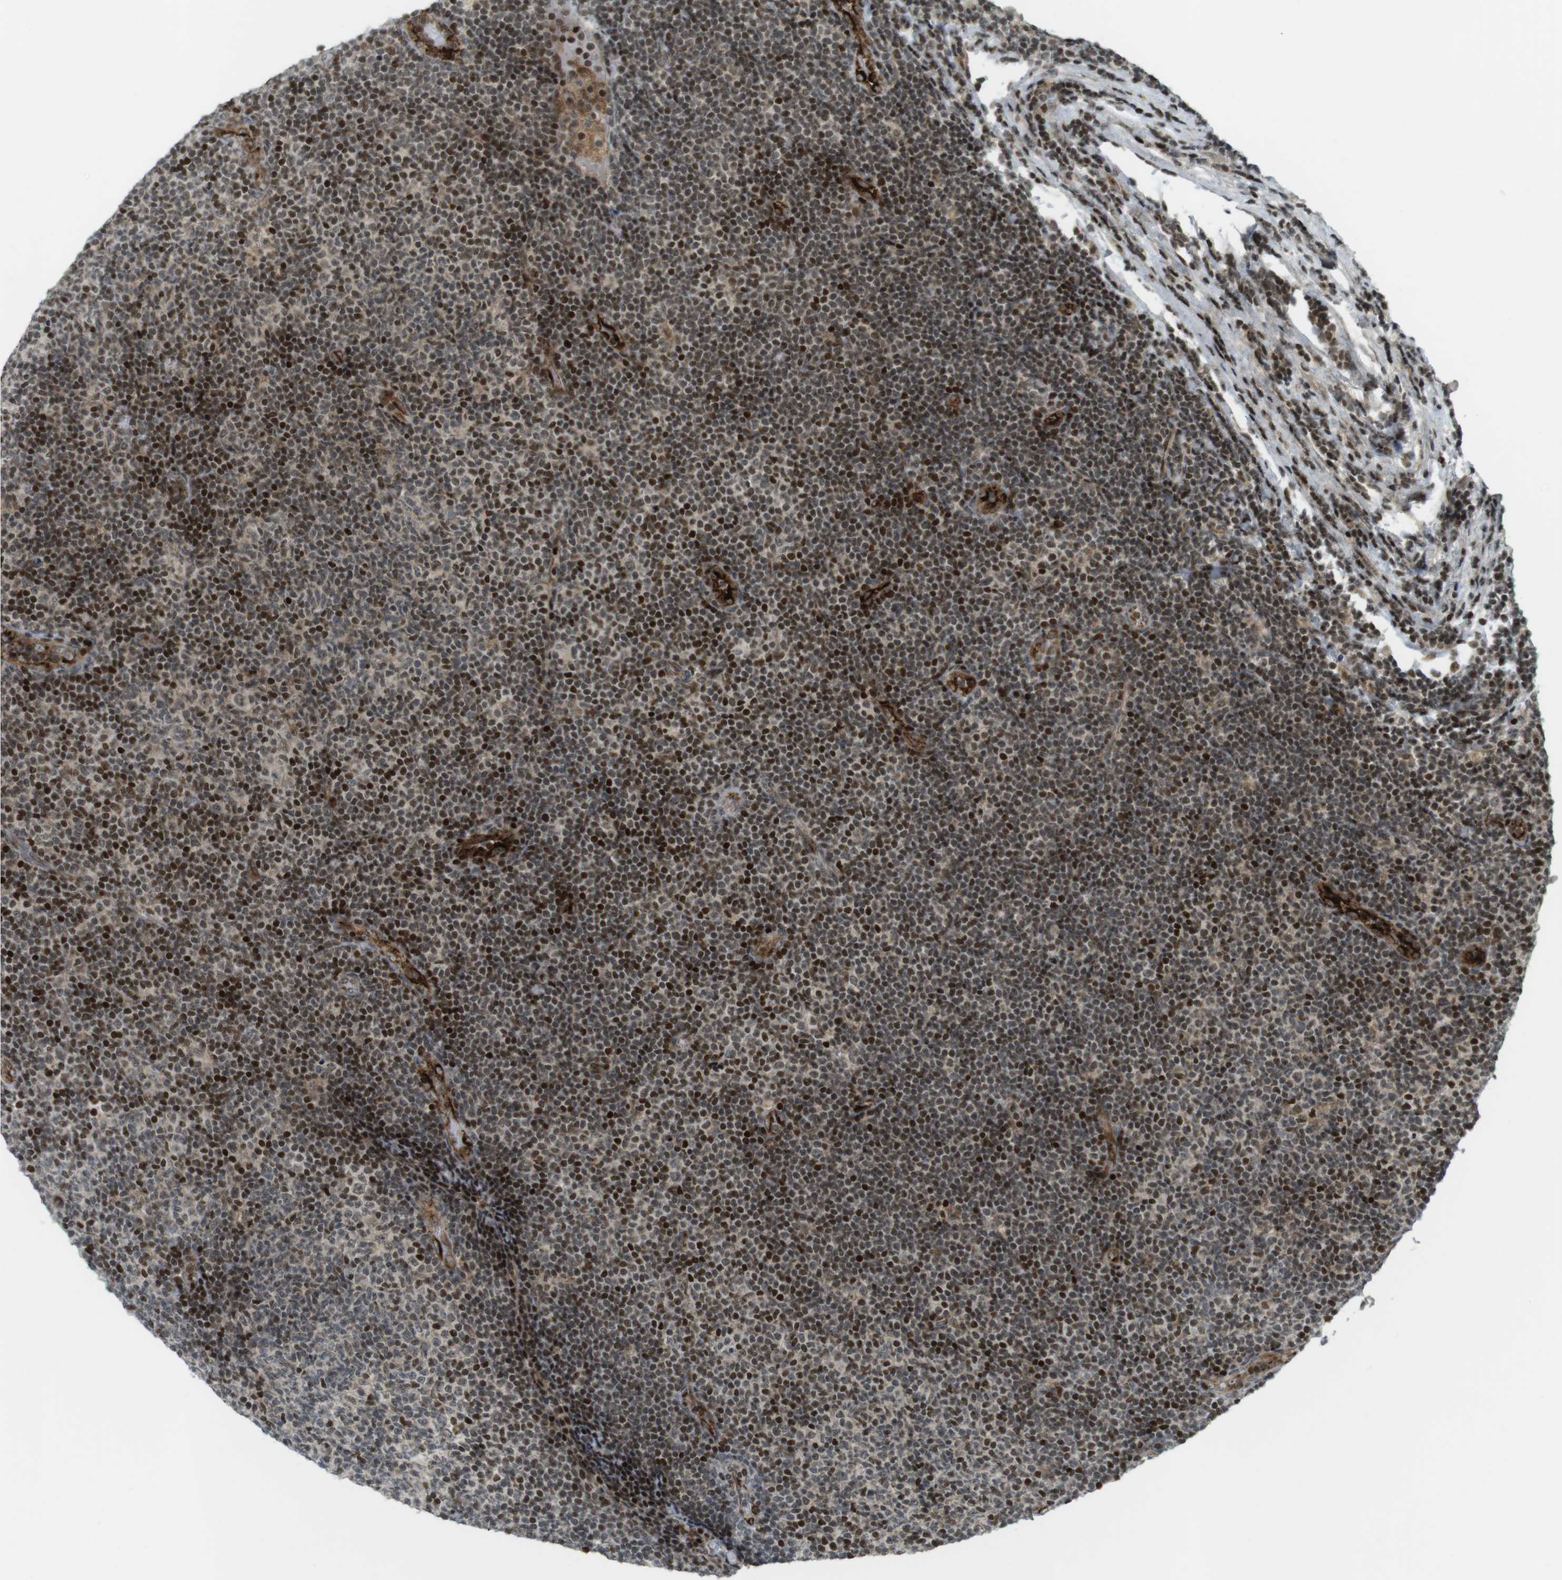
{"staining": {"intensity": "strong", "quantity": "25%-75%", "location": "nuclear"}, "tissue": "lymphoma", "cell_type": "Tumor cells", "image_type": "cancer", "snomed": [{"axis": "morphology", "description": "Malignant lymphoma, non-Hodgkin's type, Low grade"}, {"axis": "topography", "description": "Lymph node"}], "caption": "IHC histopathology image of malignant lymphoma, non-Hodgkin's type (low-grade) stained for a protein (brown), which shows high levels of strong nuclear positivity in approximately 25%-75% of tumor cells.", "gene": "PPP1R13B", "patient": {"sex": "male", "age": 83}}